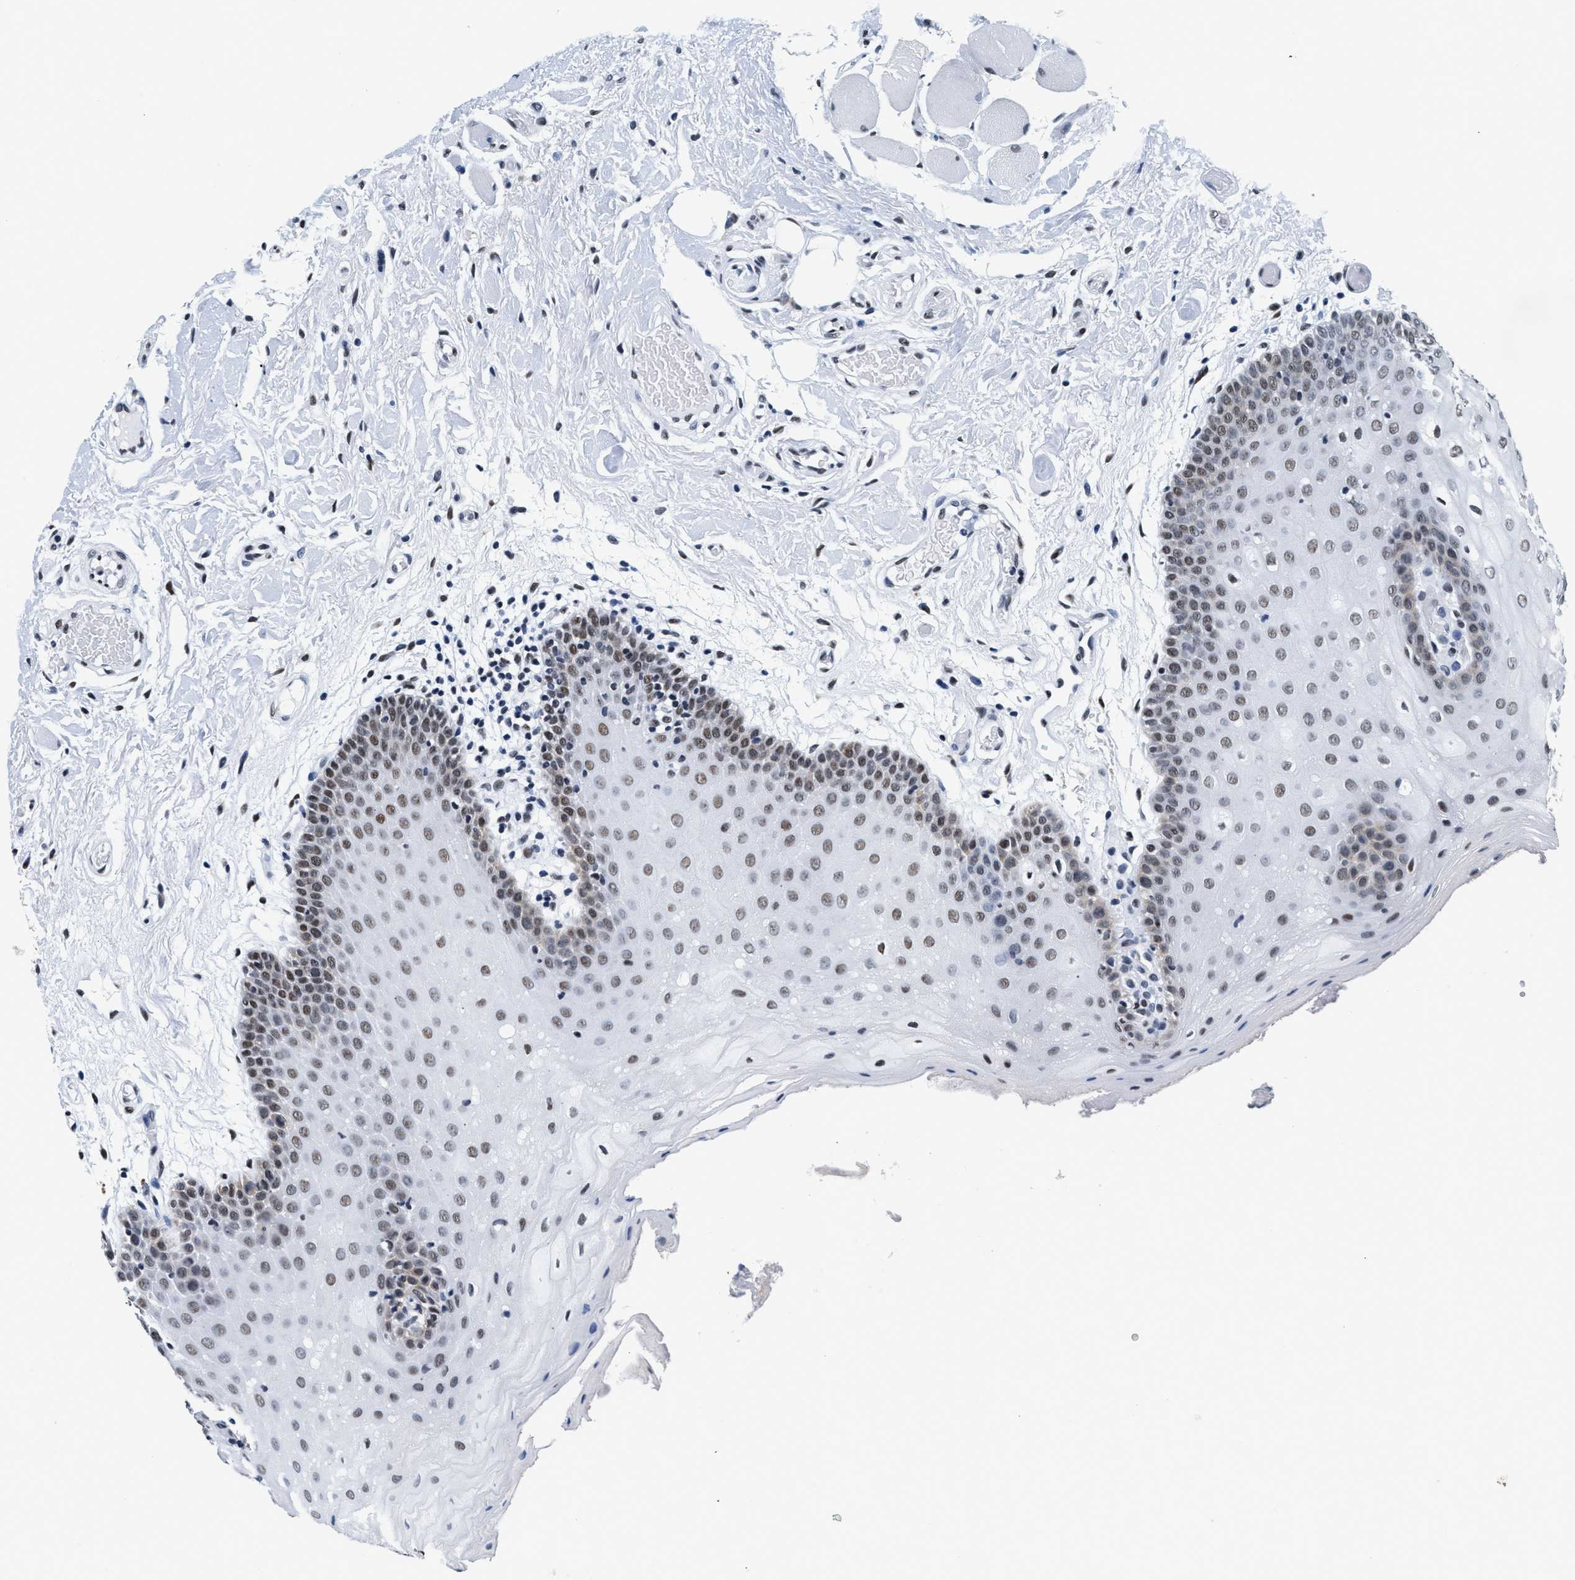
{"staining": {"intensity": "moderate", "quantity": ">75%", "location": "nuclear"}, "tissue": "oral mucosa", "cell_type": "Squamous epithelial cells", "image_type": "normal", "snomed": [{"axis": "morphology", "description": "Normal tissue, NOS"}, {"axis": "morphology", "description": "Squamous cell carcinoma, NOS"}, {"axis": "topography", "description": "Oral tissue"}, {"axis": "topography", "description": "Head-Neck"}], "caption": "Squamous epithelial cells display medium levels of moderate nuclear staining in approximately >75% of cells in benign oral mucosa.", "gene": "RAD50", "patient": {"sex": "male", "age": 71}}